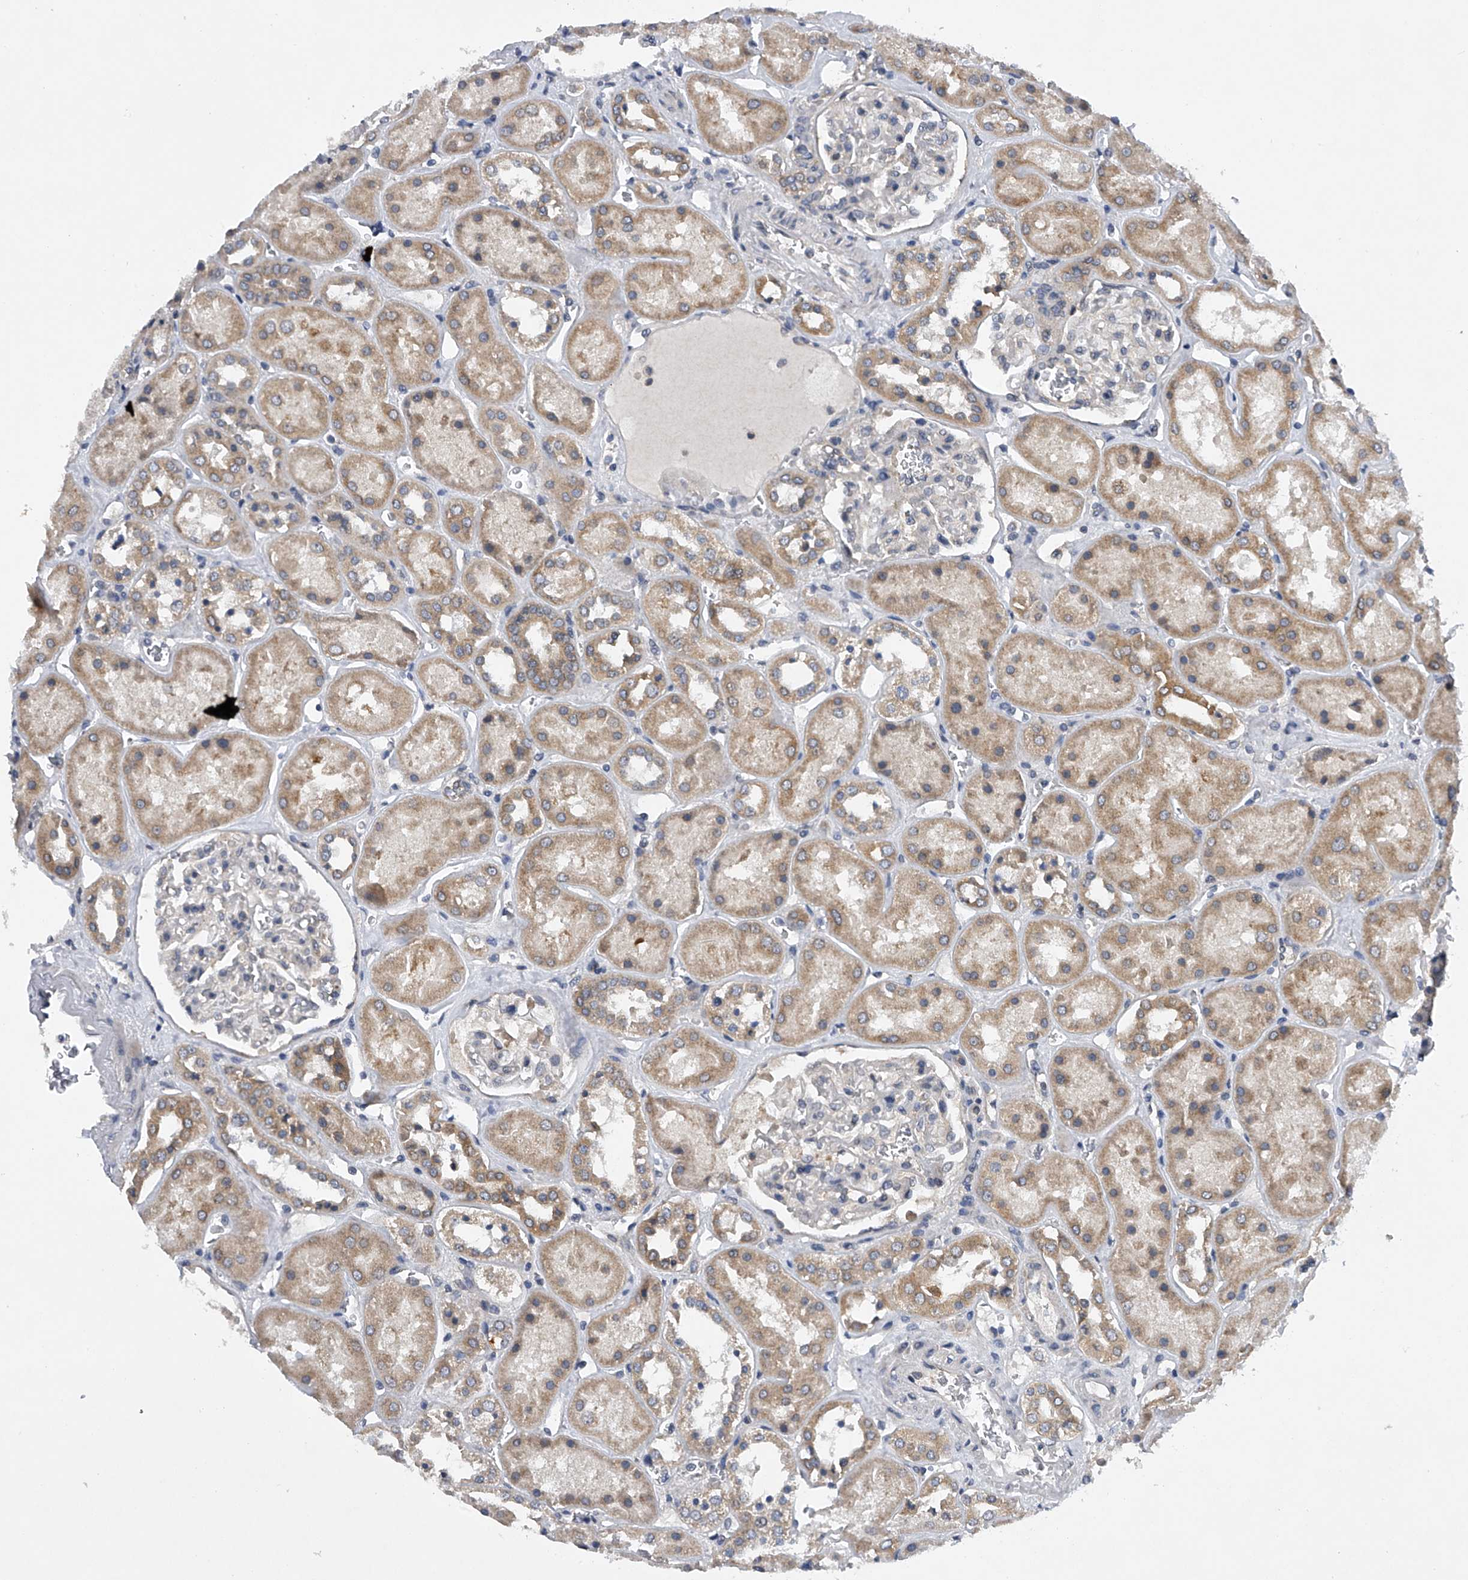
{"staining": {"intensity": "negative", "quantity": "none", "location": "none"}, "tissue": "kidney", "cell_type": "Cells in glomeruli", "image_type": "normal", "snomed": [{"axis": "morphology", "description": "Normal tissue, NOS"}, {"axis": "topography", "description": "Kidney"}], "caption": "DAB immunohistochemical staining of unremarkable human kidney exhibits no significant staining in cells in glomeruli.", "gene": "RNF5", "patient": {"sex": "male", "age": 70}}